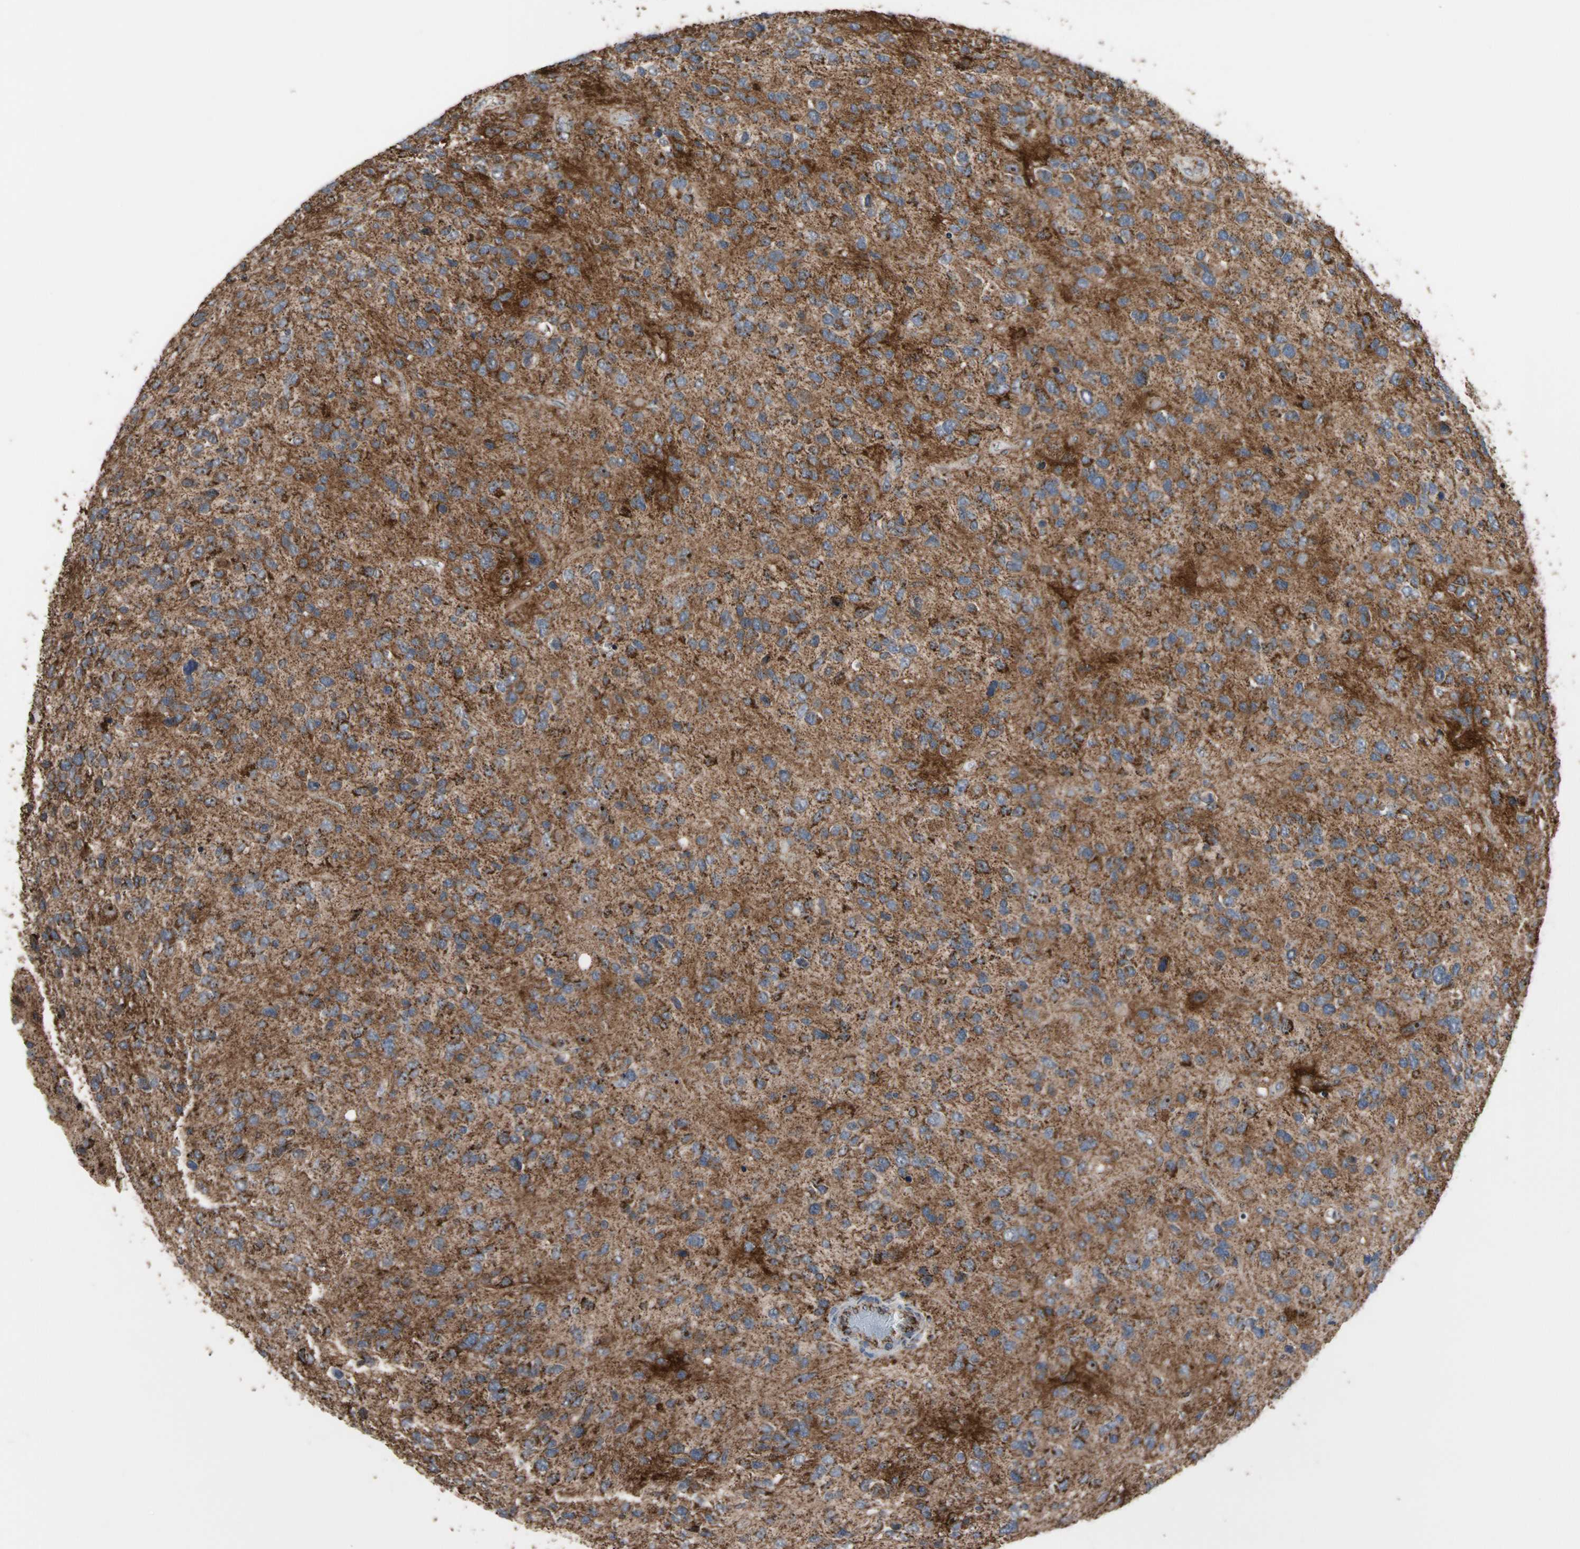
{"staining": {"intensity": "strong", "quantity": ">75%", "location": "cytoplasmic/membranous"}, "tissue": "glioma", "cell_type": "Tumor cells", "image_type": "cancer", "snomed": [{"axis": "morphology", "description": "Glioma, malignant, High grade"}, {"axis": "topography", "description": "Brain"}], "caption": "Malignant glioma (high-grade) was stained to show a protein in brown. There is high levels of strong cytoplasmic/membranous positivity in about >75% of tumor cells.", "gene": "FAM110B", "patient": {"sex": "female", "age": 58}}